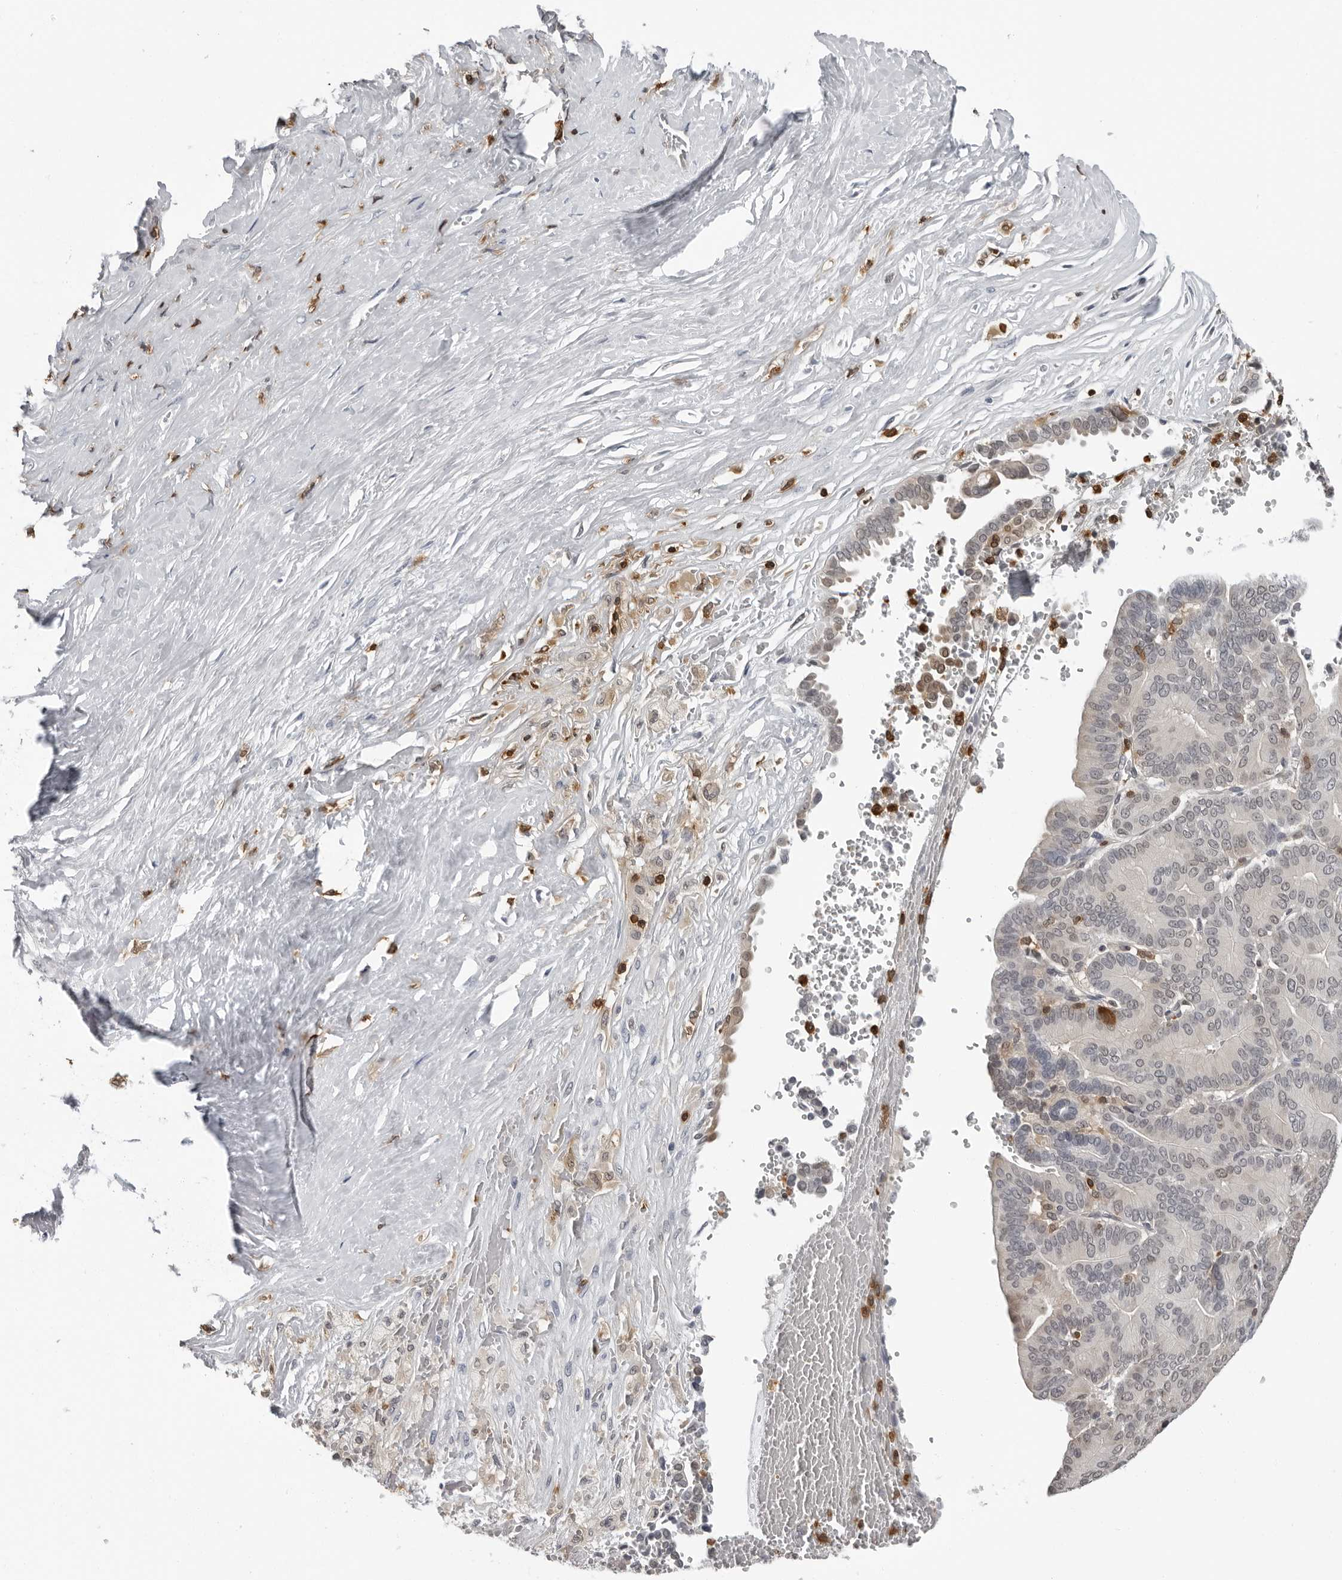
{"staining": {"intensity": "weak", "quantity": "<25%", "location": "cytoplasmic/membranous"}, "tissue": "liver cancer", "cell_type": "Tumor cells", "image_type": "cancer", "snomed": [{"axis": "morphology", "description": "Cholangiocarcinoma"}, {"axis": "topography", "description": "Liver"}], "caption": "Protein analysis of liver cholangiocarcinoma demonstrates no significant positivity in tumor cells.", "gene": "HSPH1", "patient": {"sex": "female", "age": 75}}